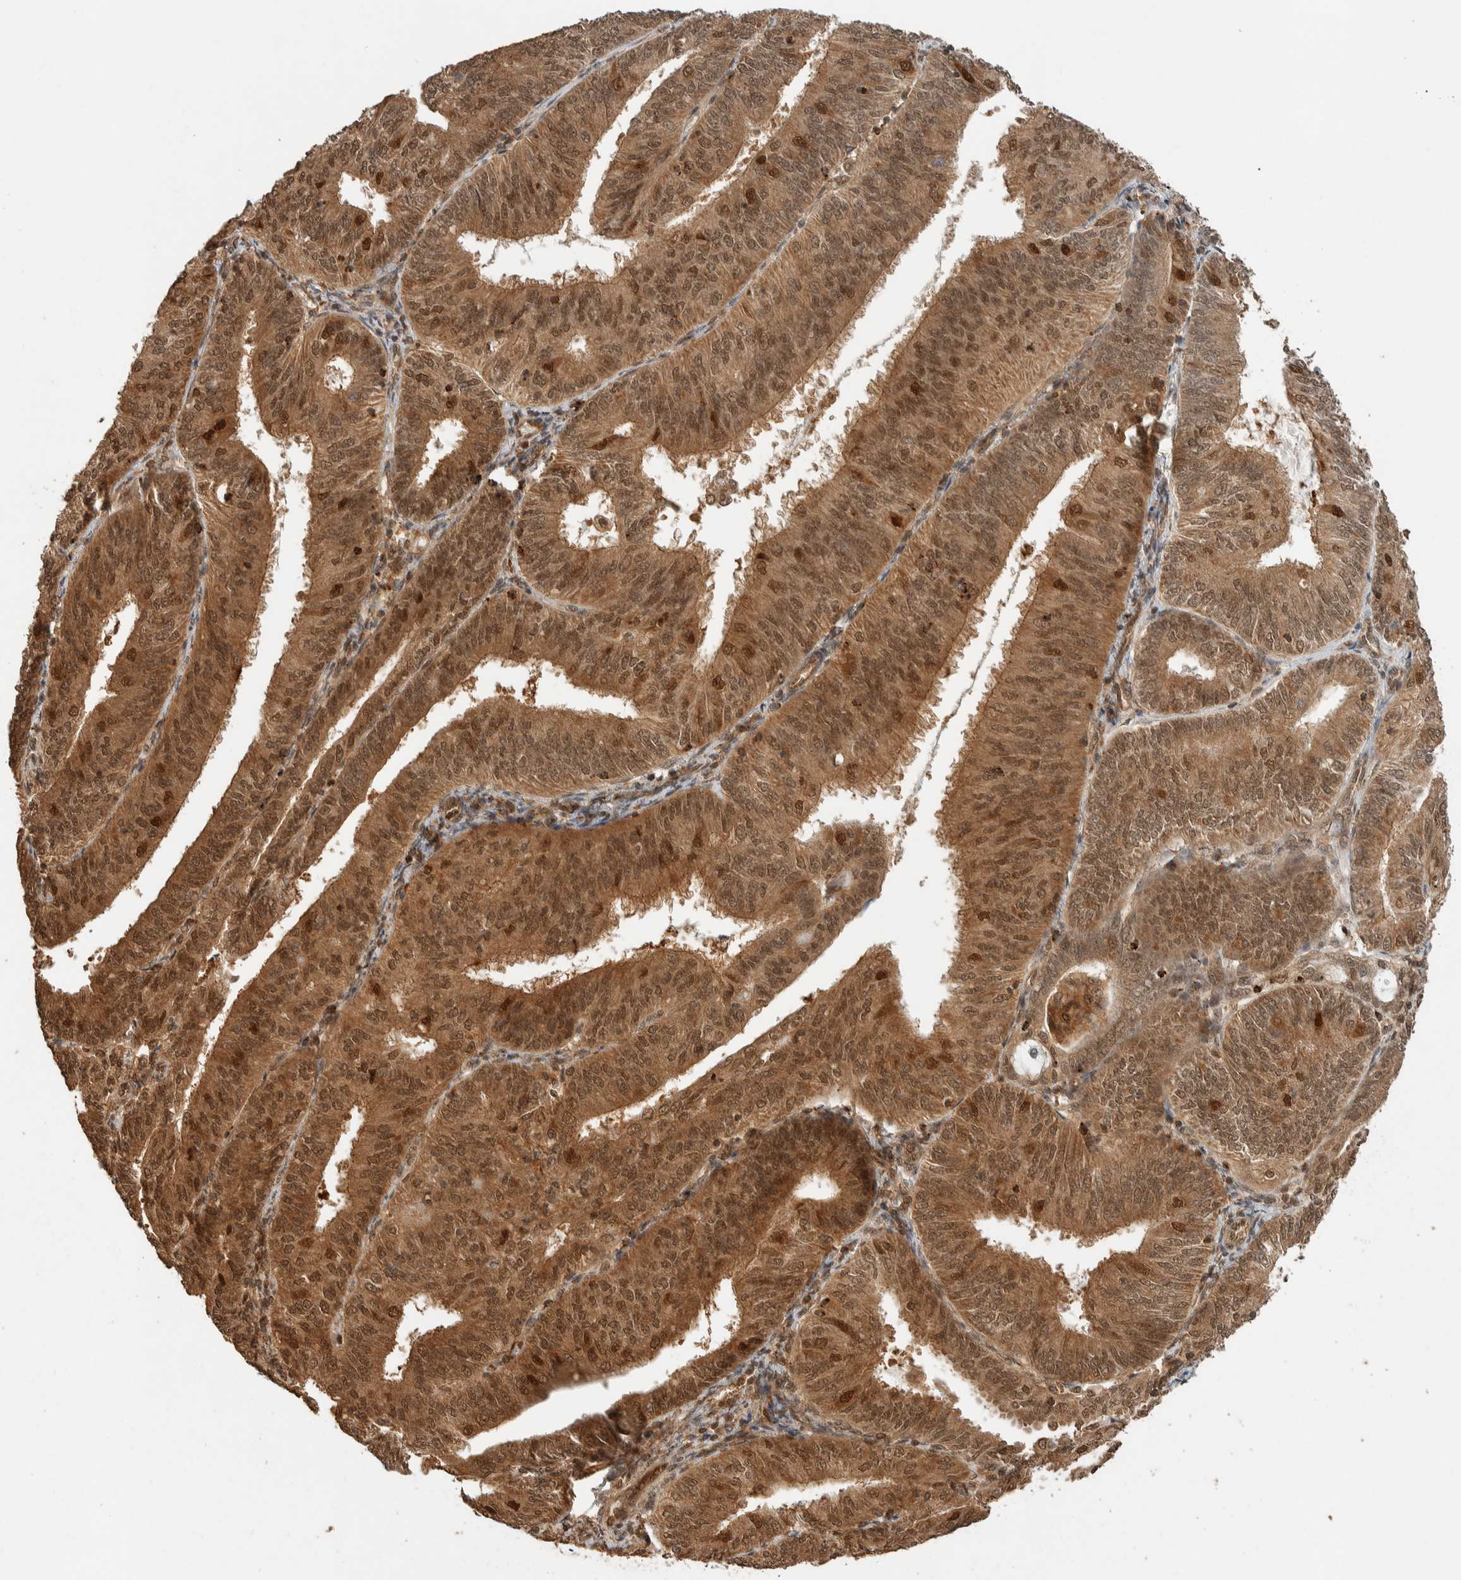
{"staining": {"intensity": "strong", "quantity": ">75%", "location": "cytoplasmic/membranous,nuclear"}, "tissue": "endometrial cancer", "cell_type": "Tumor cells", "image_type": "cancer", "snomed": [{"axis": "morphology", "description": "Adenocarcinoma, NOS"}, {"axis": "topography", "description": "Endometrium"}], "caption": "Immunohistochemical staining of adenocarcinoma (endometrial) exhibits strong cytoplasmic/membranous and nuclear protein positivity in about >75% of tumor cells. (IHC, brightfield microscopy, high magnification).", "gene": "ZBTB2", "patient": {"sex": "female", "age": 58}}